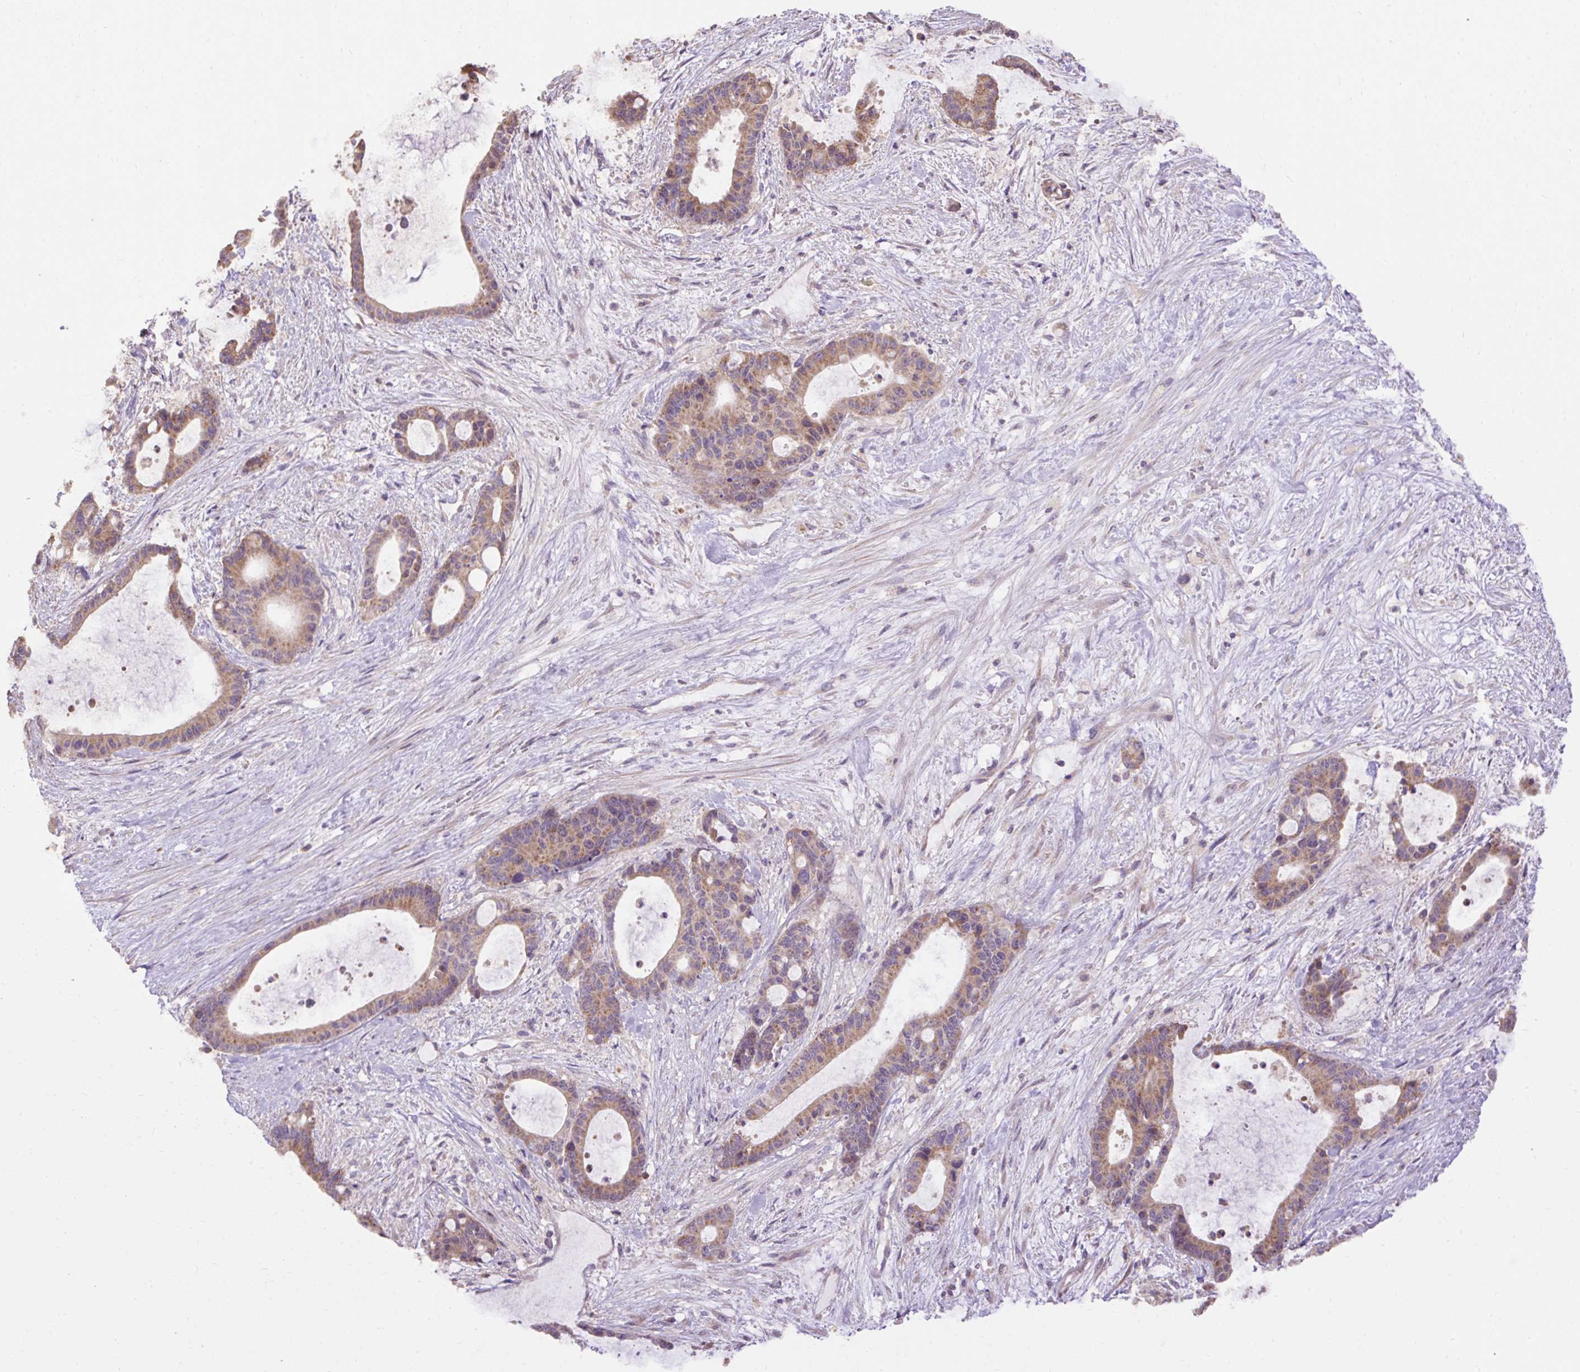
{"staining": {"intensity": "moderate", "quantity": ">75%", "location": "cytoplasmic/membranous"}, "tissue": "liver cancer", "cell_type": "Tumor cells", "image_type": "cancer", "snomed": [{"axis": "morphology", "description": "Normal tissue, NOS"}, {"axis": "morphology", "description": "Cholangiocarcinoma"}, {"axis": "topography", "description": "Liver"}, {"axis": "topography", "description": "Peripheral nerve tissue"}], "caption": "This photomicrograph displays immunohistochemistry staining of human cholangiocarcinoma (liver), with medium moderate cytoplasmic/membranous expression in about >75% of tumor cells.", "gene": "ABR", "patient": {"sex": "female", "age": 73}}